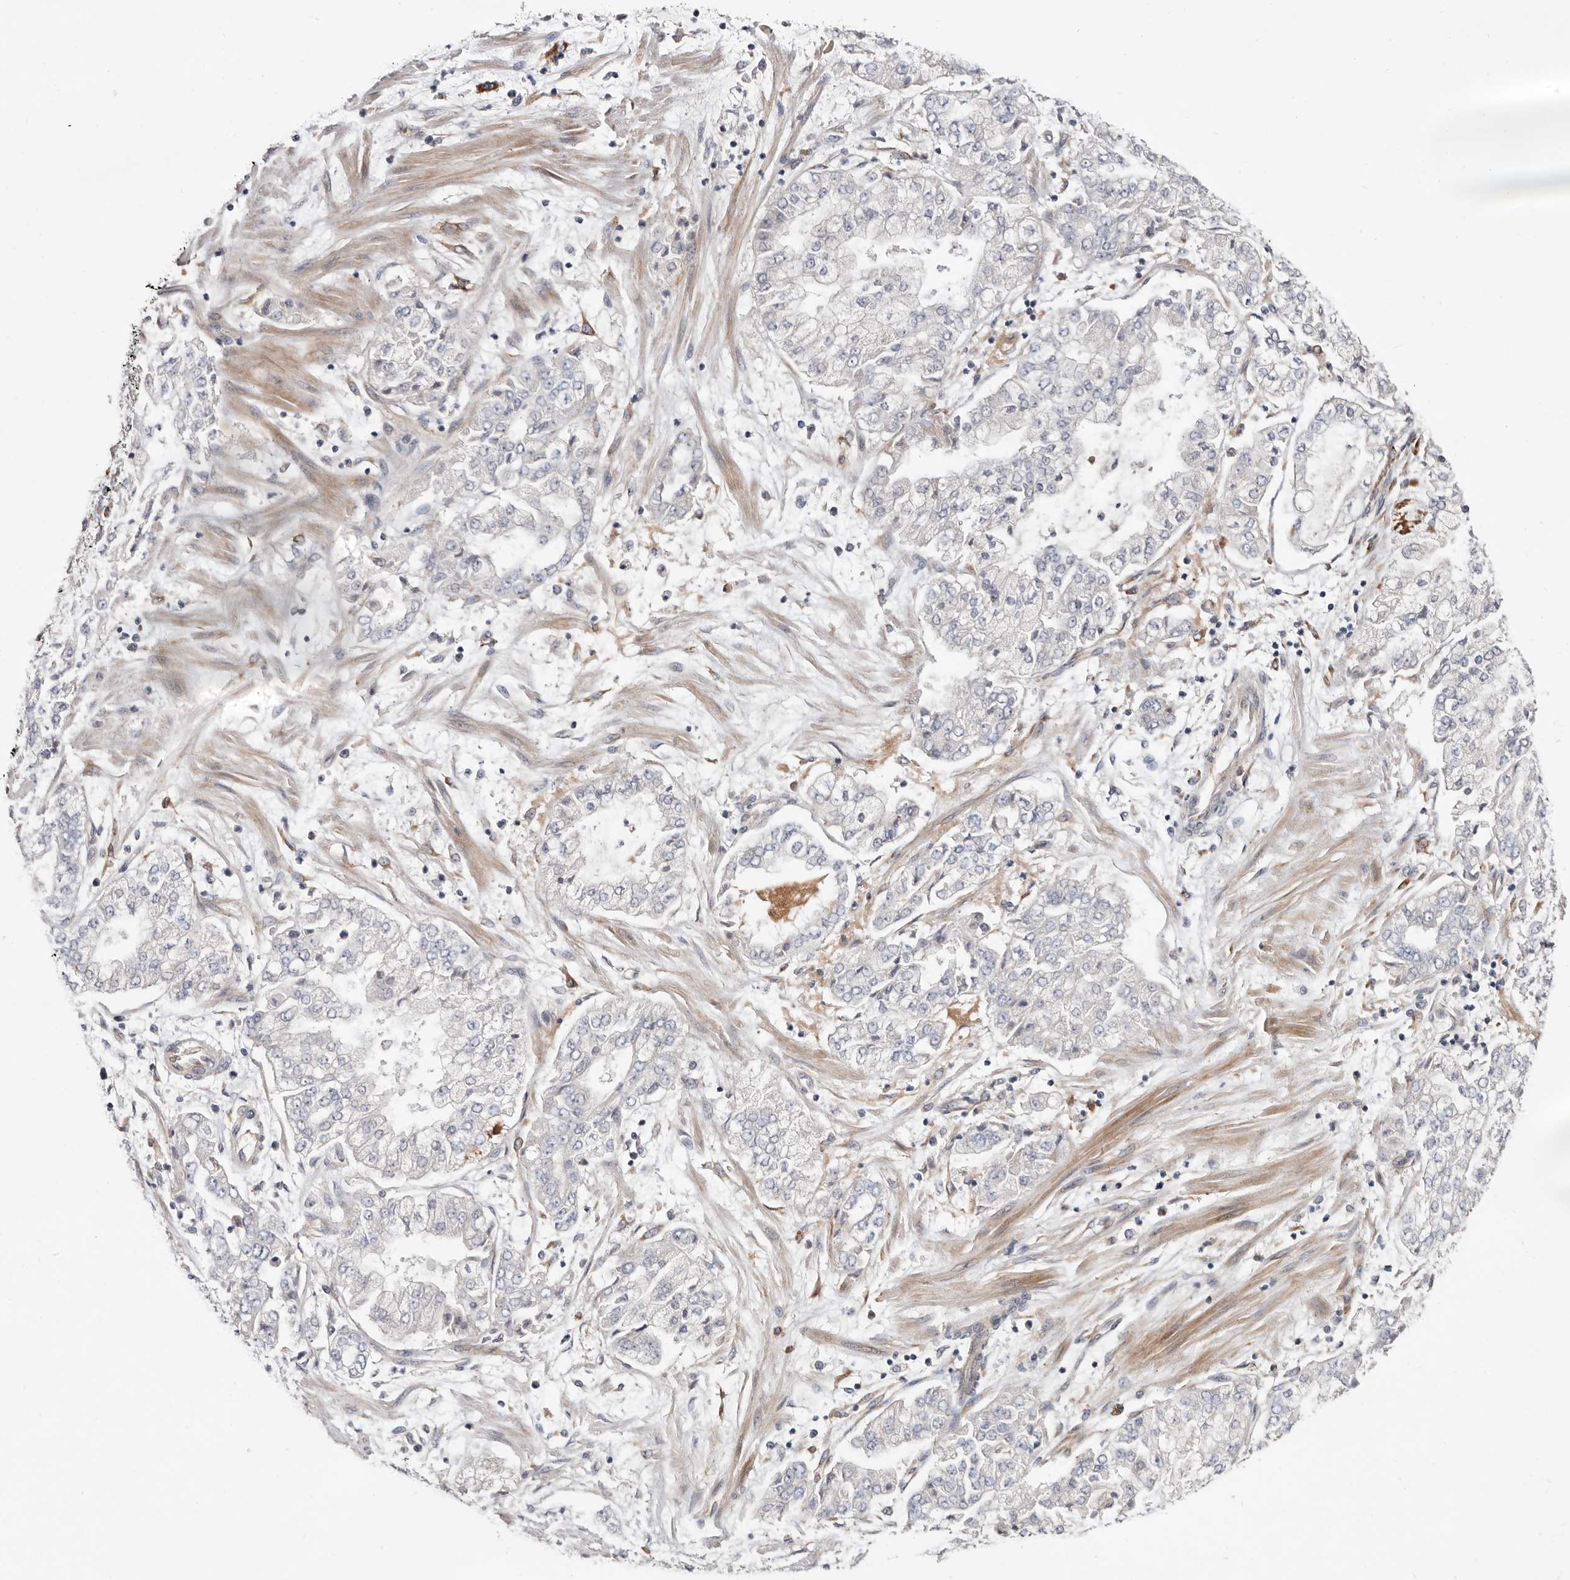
{"staining": {"intensity": "negative", "quantity": "none", "location": "none"}, "tissue": "stomach cancer", "cell_type": "Tumor cells", "image_type": "cancer", "snomed": [{"axis": "morphology", "description": "Adenocarcinoma, NOS"}, {"axis": "topography", "description": "Stomach"}], "caption": "The image shows no significant expression in tumor cells of stomach cancer (adenocarcinoma). (Brightfield microscopy of DAB (3,3'-diaminobenzidine) immunohistochemistry (IHC) at high magnification).", "gene": "USH1C", "patient": {"sex": "male", "age": 76}}